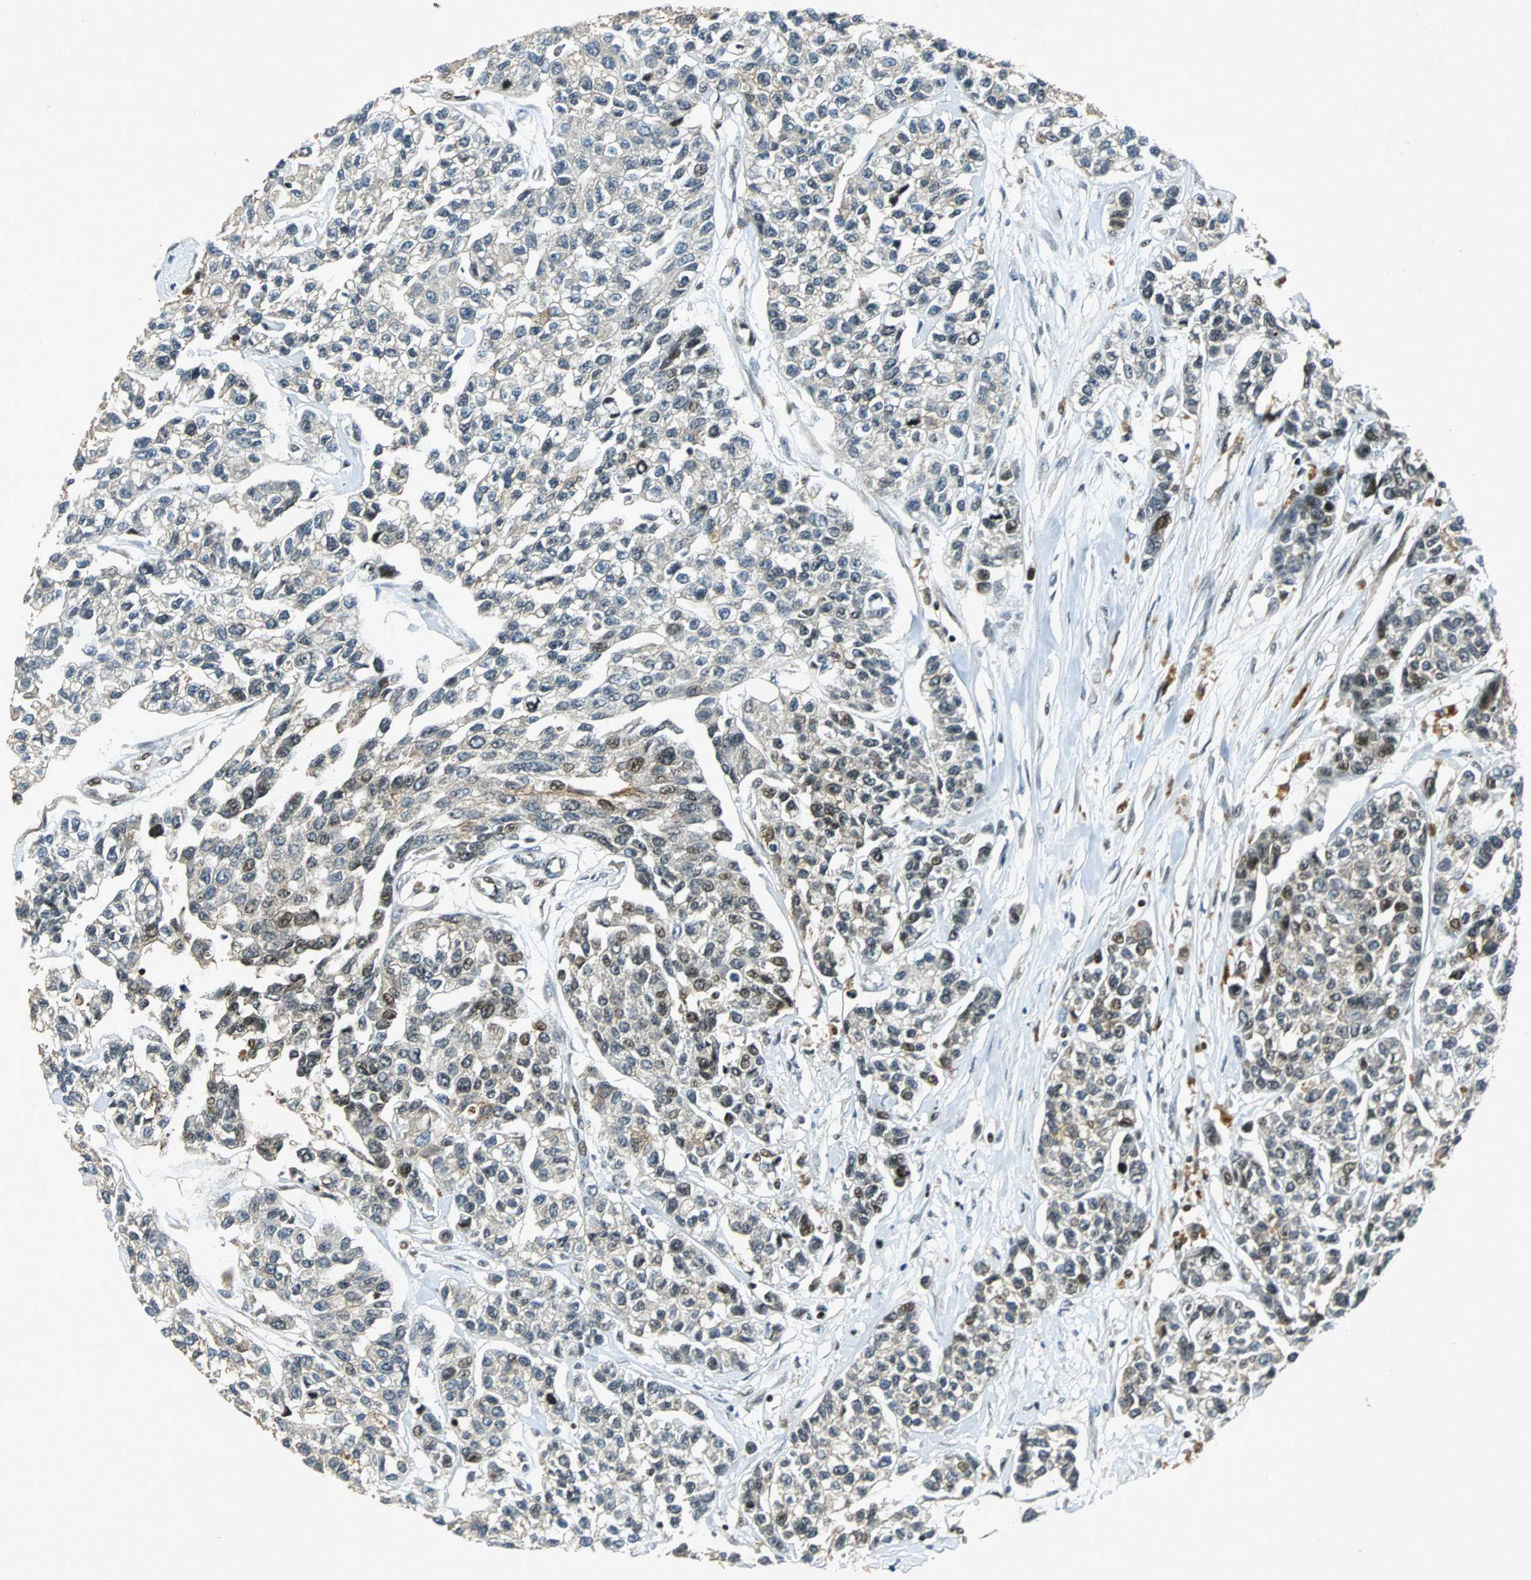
{"staining": {"intensity": "weak", "quantity": "25%-75%", "location": "cytoplasmic/membranous"}, "tissue": "breast cancer", "cell_type": "Tumor cells", "image_type": "cancer", "snomed": [{"axis": "morphology", "description": "Duct carcinoma"}, {"axis": "topography", "description": "Breast"}], "caption": "DAB immunohistochemical staining of breast cancer exhibits weak cytoplasmic/membranous protein staining in approximately 25%-75% of tumor cells.", "gene": "TUBA4A", "patient": {"sex": "female", "age": 51}}